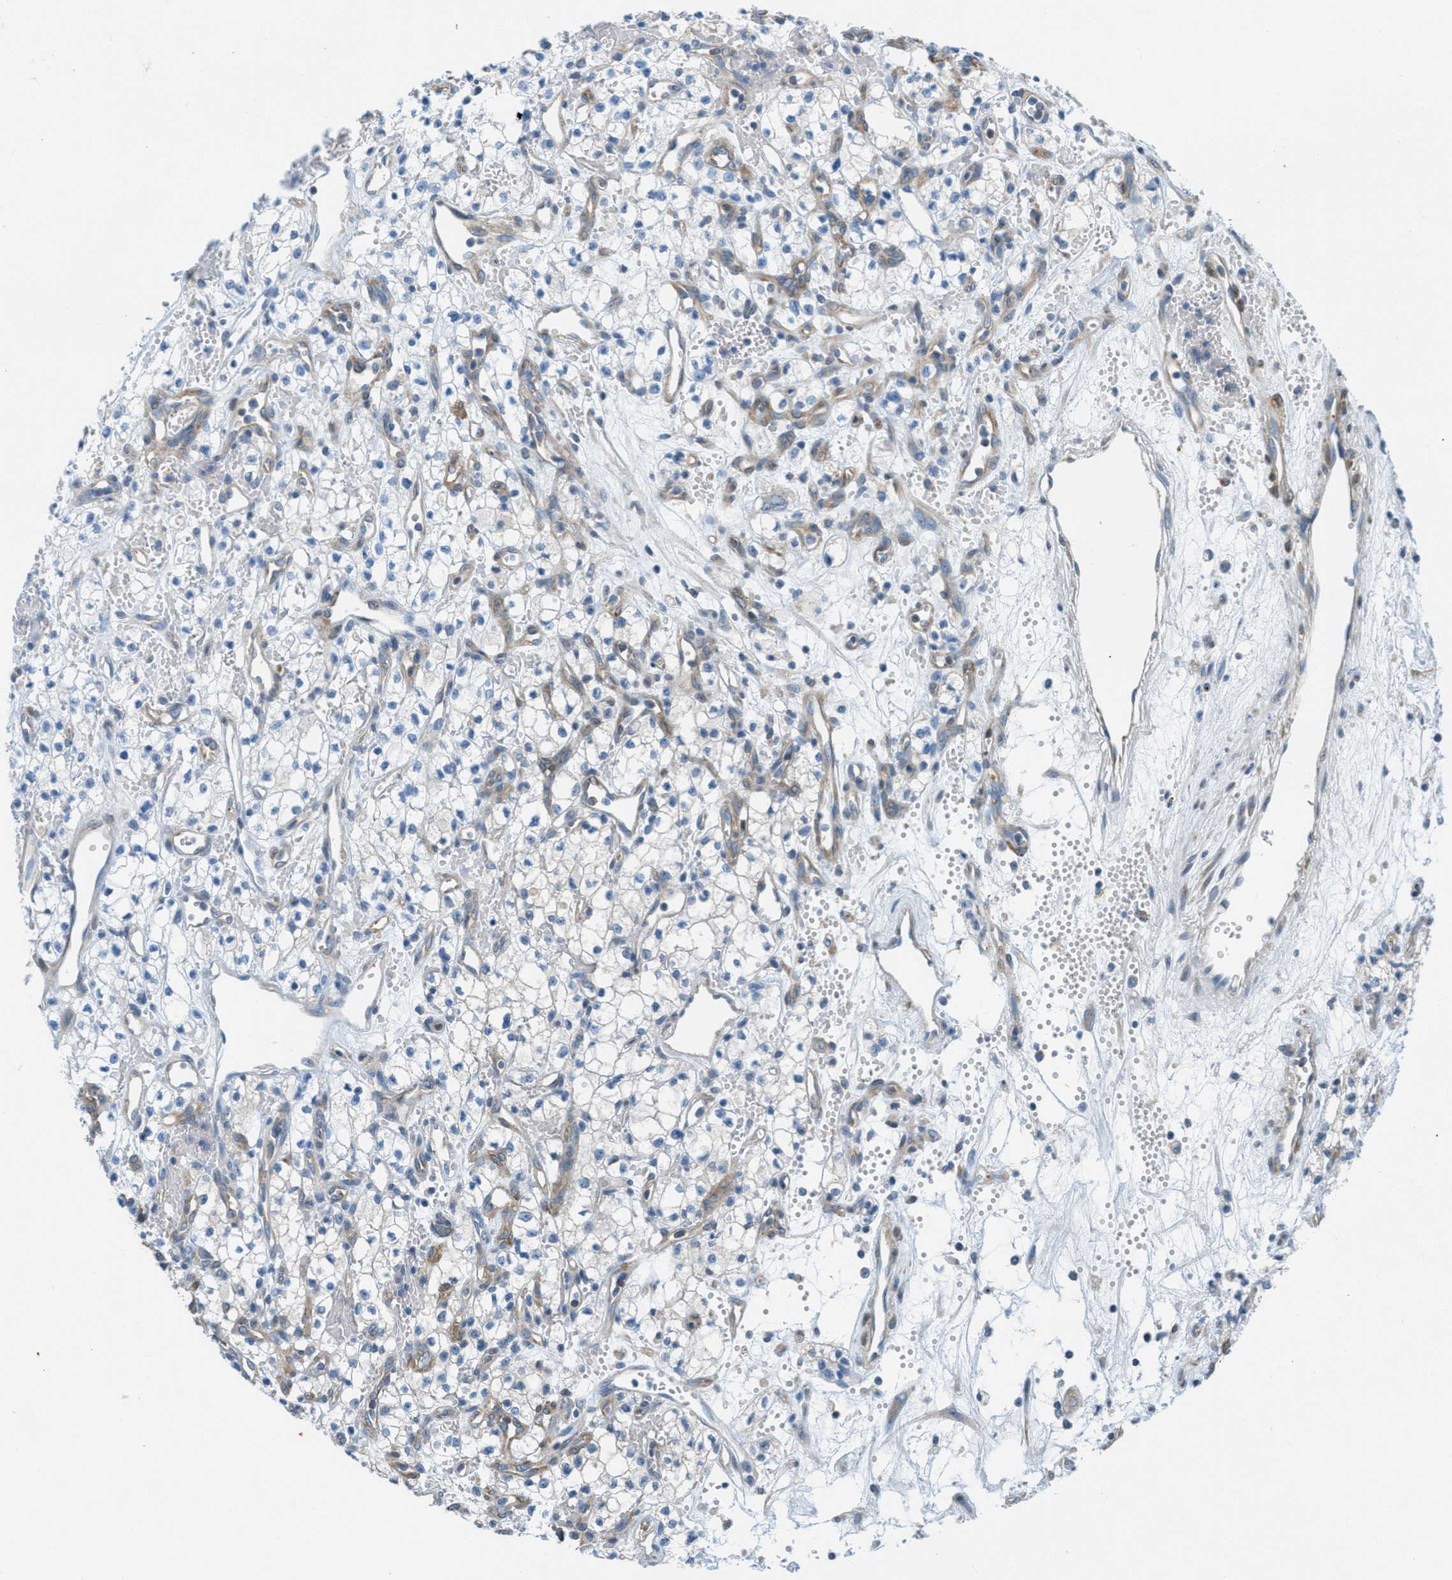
{"staining": {"intensity": "weak", "quantity": "<25%", "location": "cytoplasmic/membranous"}, "tissue": "renal cancer", "cell_type": "Tumor cells", "image_type": "cancer", "snomed": [{"axis": "morphology", "description": "Adenocarcinoma, NOS"}, {"axis": "topography", "description": "Kidney"}], "caption": "Tumor cells show no significant positivity in adenocarcinoma (renal).", "gene": "MAPRE2", "patient": {"sex": "male", "age": 59}}